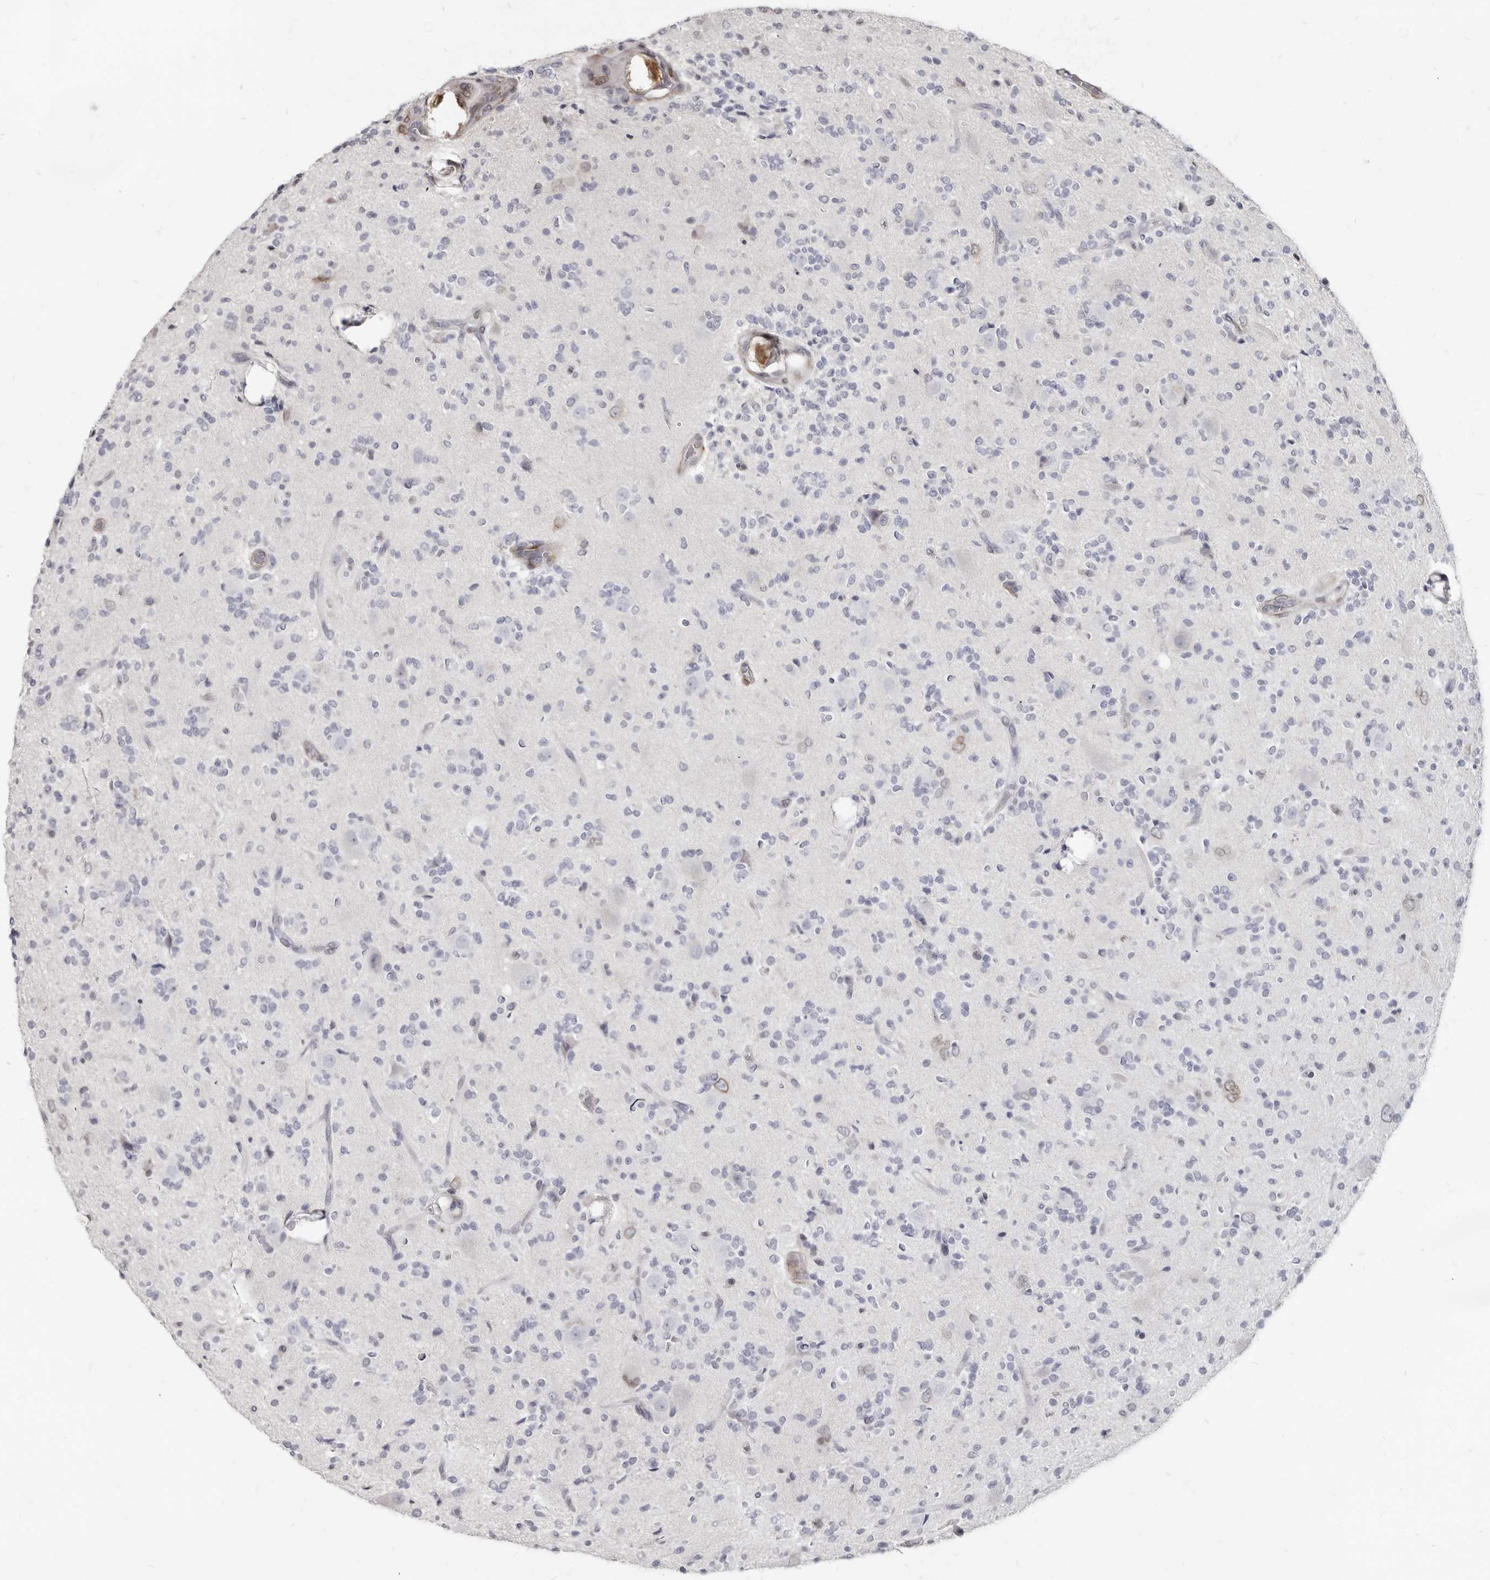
{"staining": {"intensity": "negative", "quantity": "none", "location": "none"}, "tissue": "glioma", "cell_type": "Tumor cells", "image_type": "cancer", "snomed": [{"axis": "morphology", "description": "Glioma, malignant, High grade"}, {"axis": "topography", "description": "Brain"}], "caption": "This is an immunohistochemistry image of human malignant high-grade glioma. There is no expression in tumor cells.", "gene": "MRGPRF", "patient": {"sex": "male", "age": 34}}